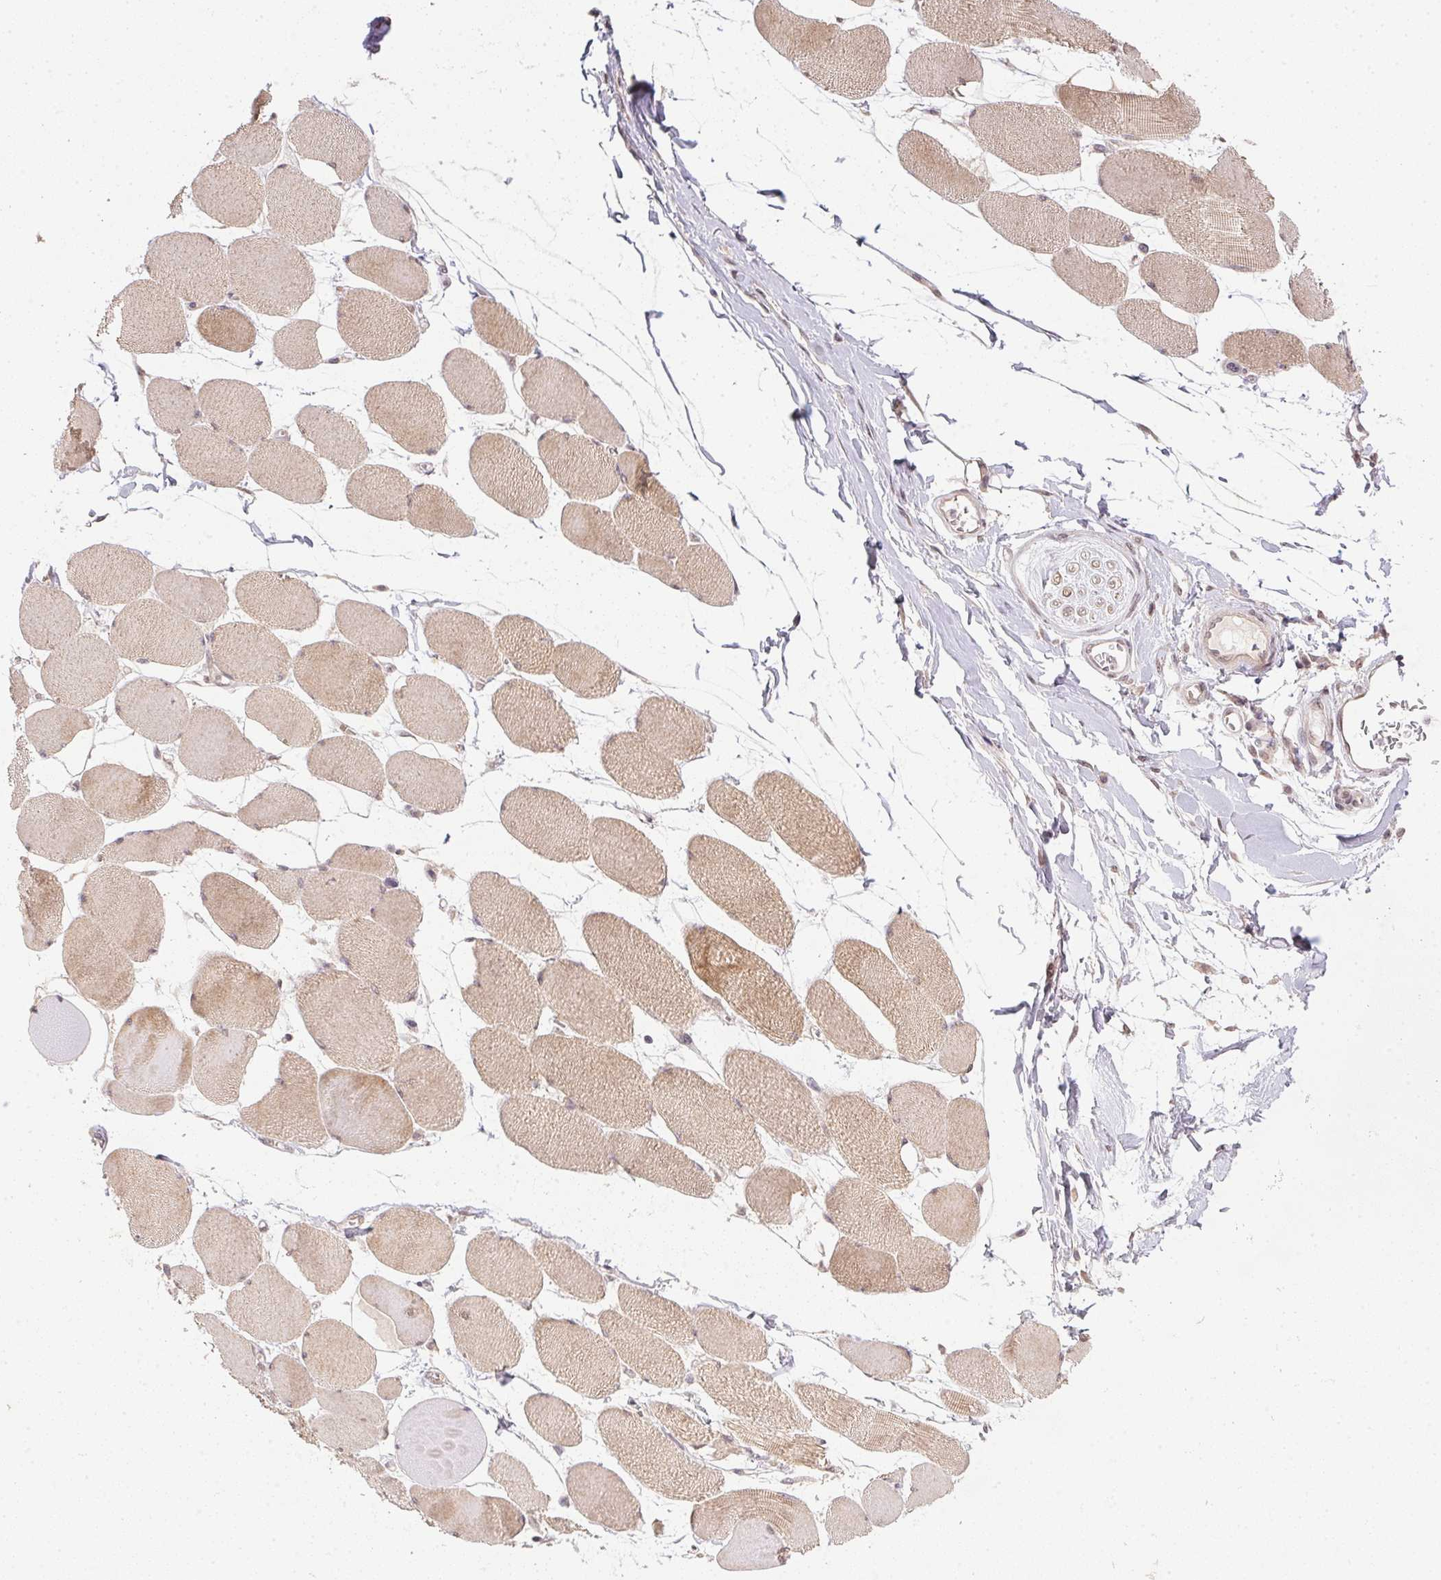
{"staining": {"intensity": "moderate", "quantity": ">75%", "location": "cytoplasmic/membranous"}, "tissue": "skeletal muscle", "cell_type": "Myocytes", "image_type": "normal", "snomed": [{"axis": "morphology", "description": "Normal tissue, NOS"}, {"axis": "topography", "description": "Skeletal muscle"}], "caption": "About >75% of myocytes in normal skeletal muscle show moderate cytoplasmic/membranous protein expression as visualized by brown immunohistochemical staining.", "gene": "PPP4R4", "patient": {"sex": "female", "age": 75}}